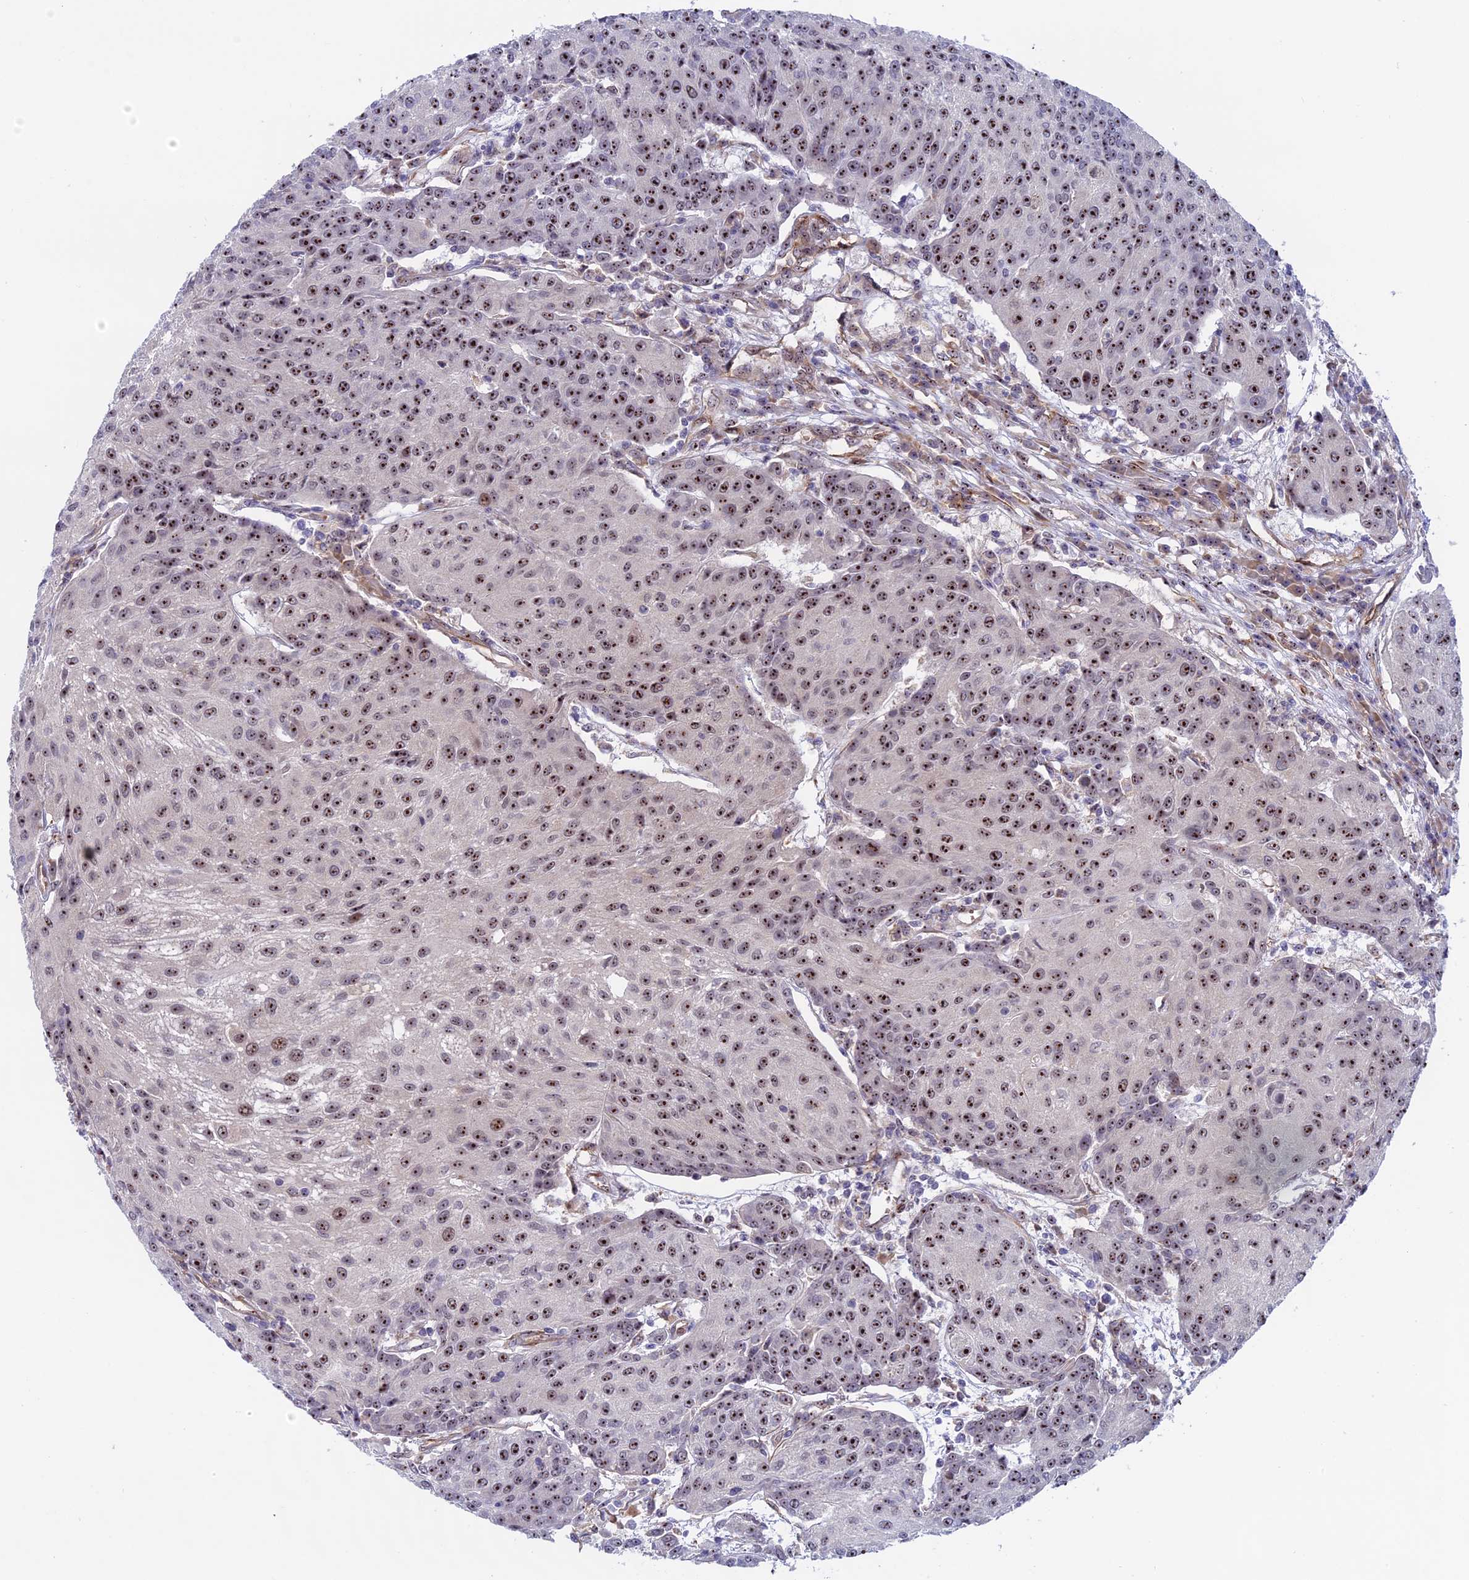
{"staining": {"intensity": "moderate", "quantity": ">75%", "location": "nuclear"}, "tissue": "urothelial cancer", "cell_type": "Tumor cells", "image_type": "cancer", "snomed": [{"axis": "morphology", "description": "Urothelial carcinoma, High grade"}, {"axis": "topography", "description": "Urinary bladder"}], "caption": "Urothelial cancer stained with a brown dye exhibits moderate nuclear positive positivity in approximately >75% of tumor cells.", "gene": "DBNDD1", "patient": {"sex": "female", "age": 85}}